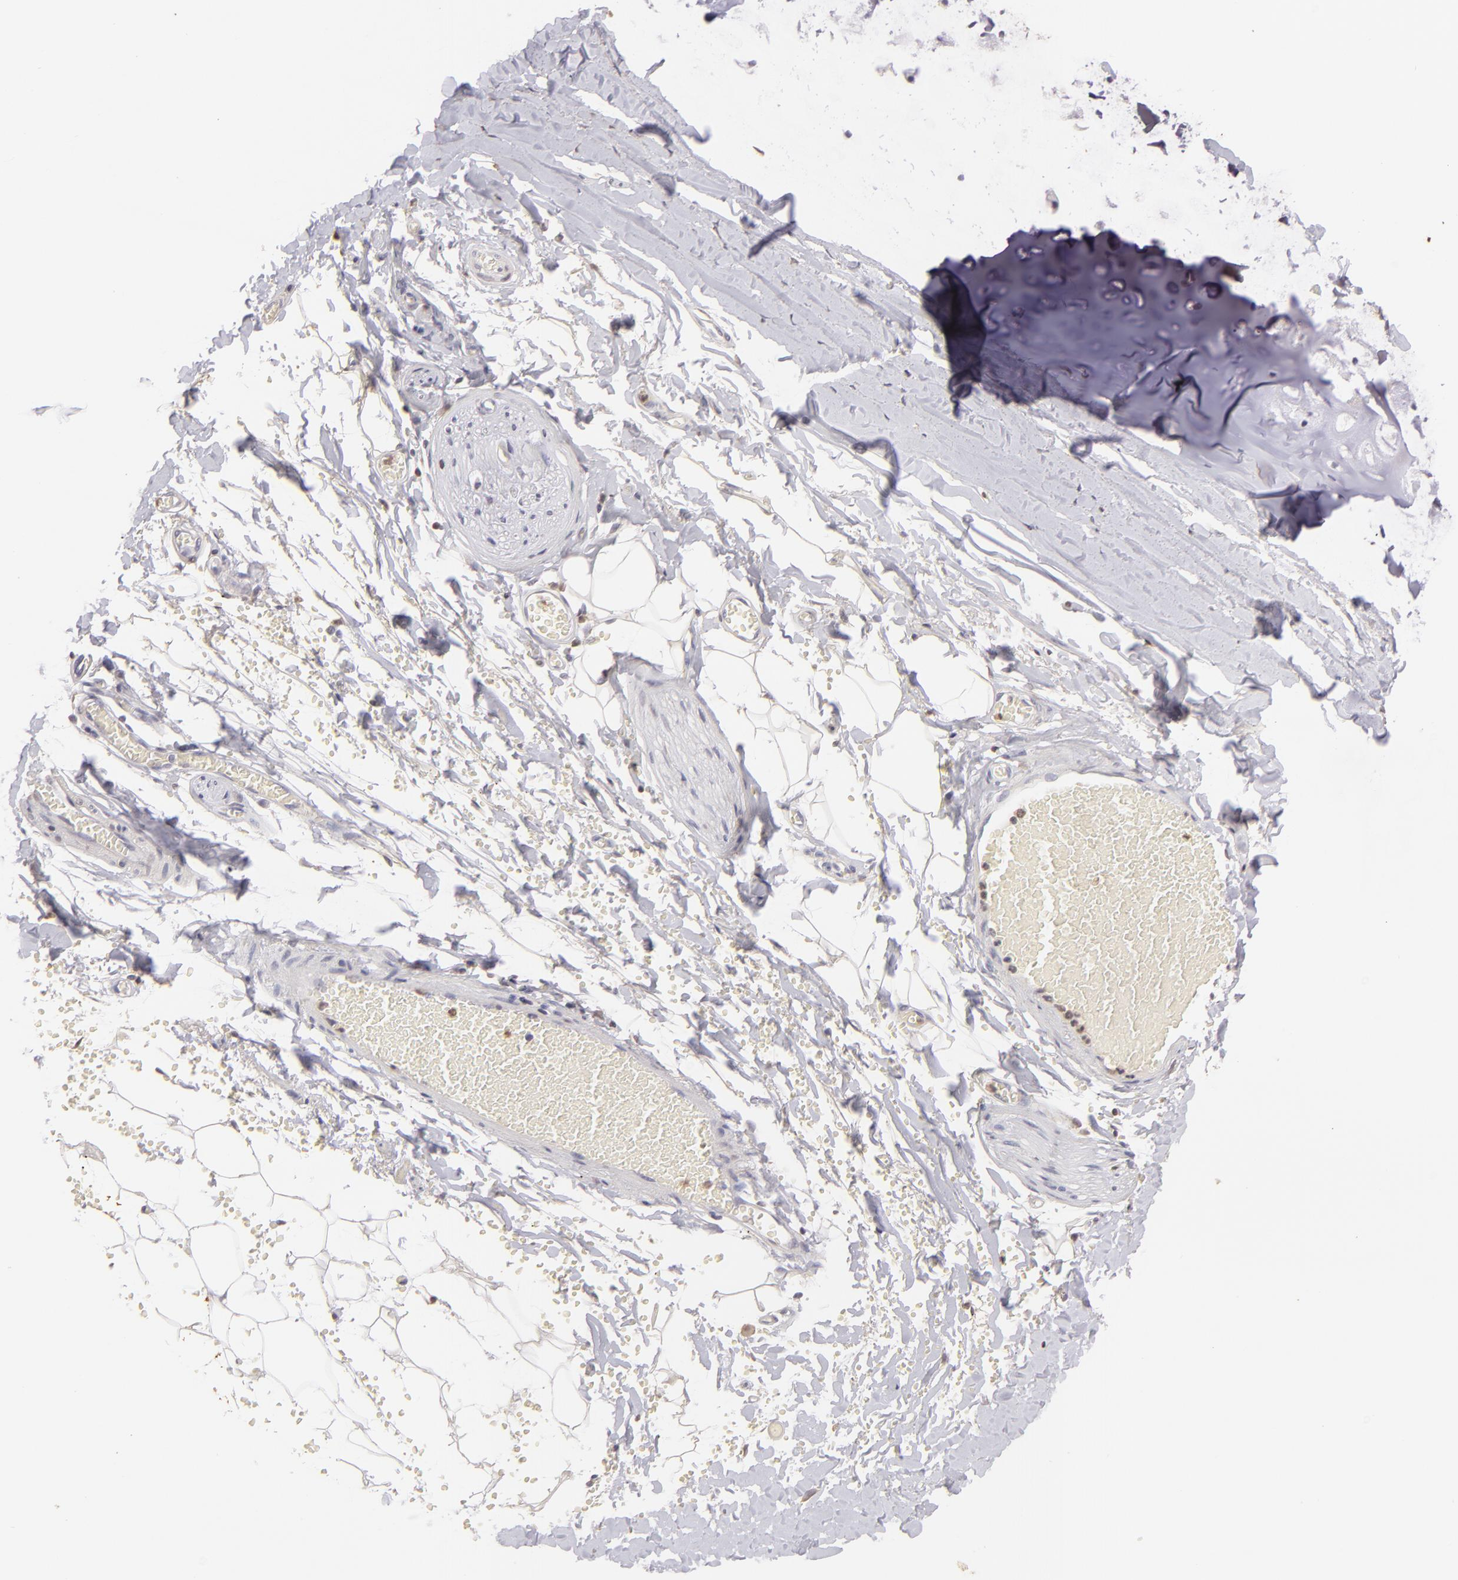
{"staining": {"intensity": "negative", "quantity": "none", "location": "none"}, "tissue": "adipose tissue", "cell_type": "Adipocytes", "image_type": "normal", "snomed": [{"axis": "morphology", "description": "Normal tissue, NOS"}, {"axis": "topography", "description": "Bronchus"}, {"axis": "topography", "description": "Lung"}], "caption": "Image shows no significant protein positivity in adipocytes of benign adipose tissue.", "gene": "S100A2", "patient": {"sex": "female", "age": 56}}